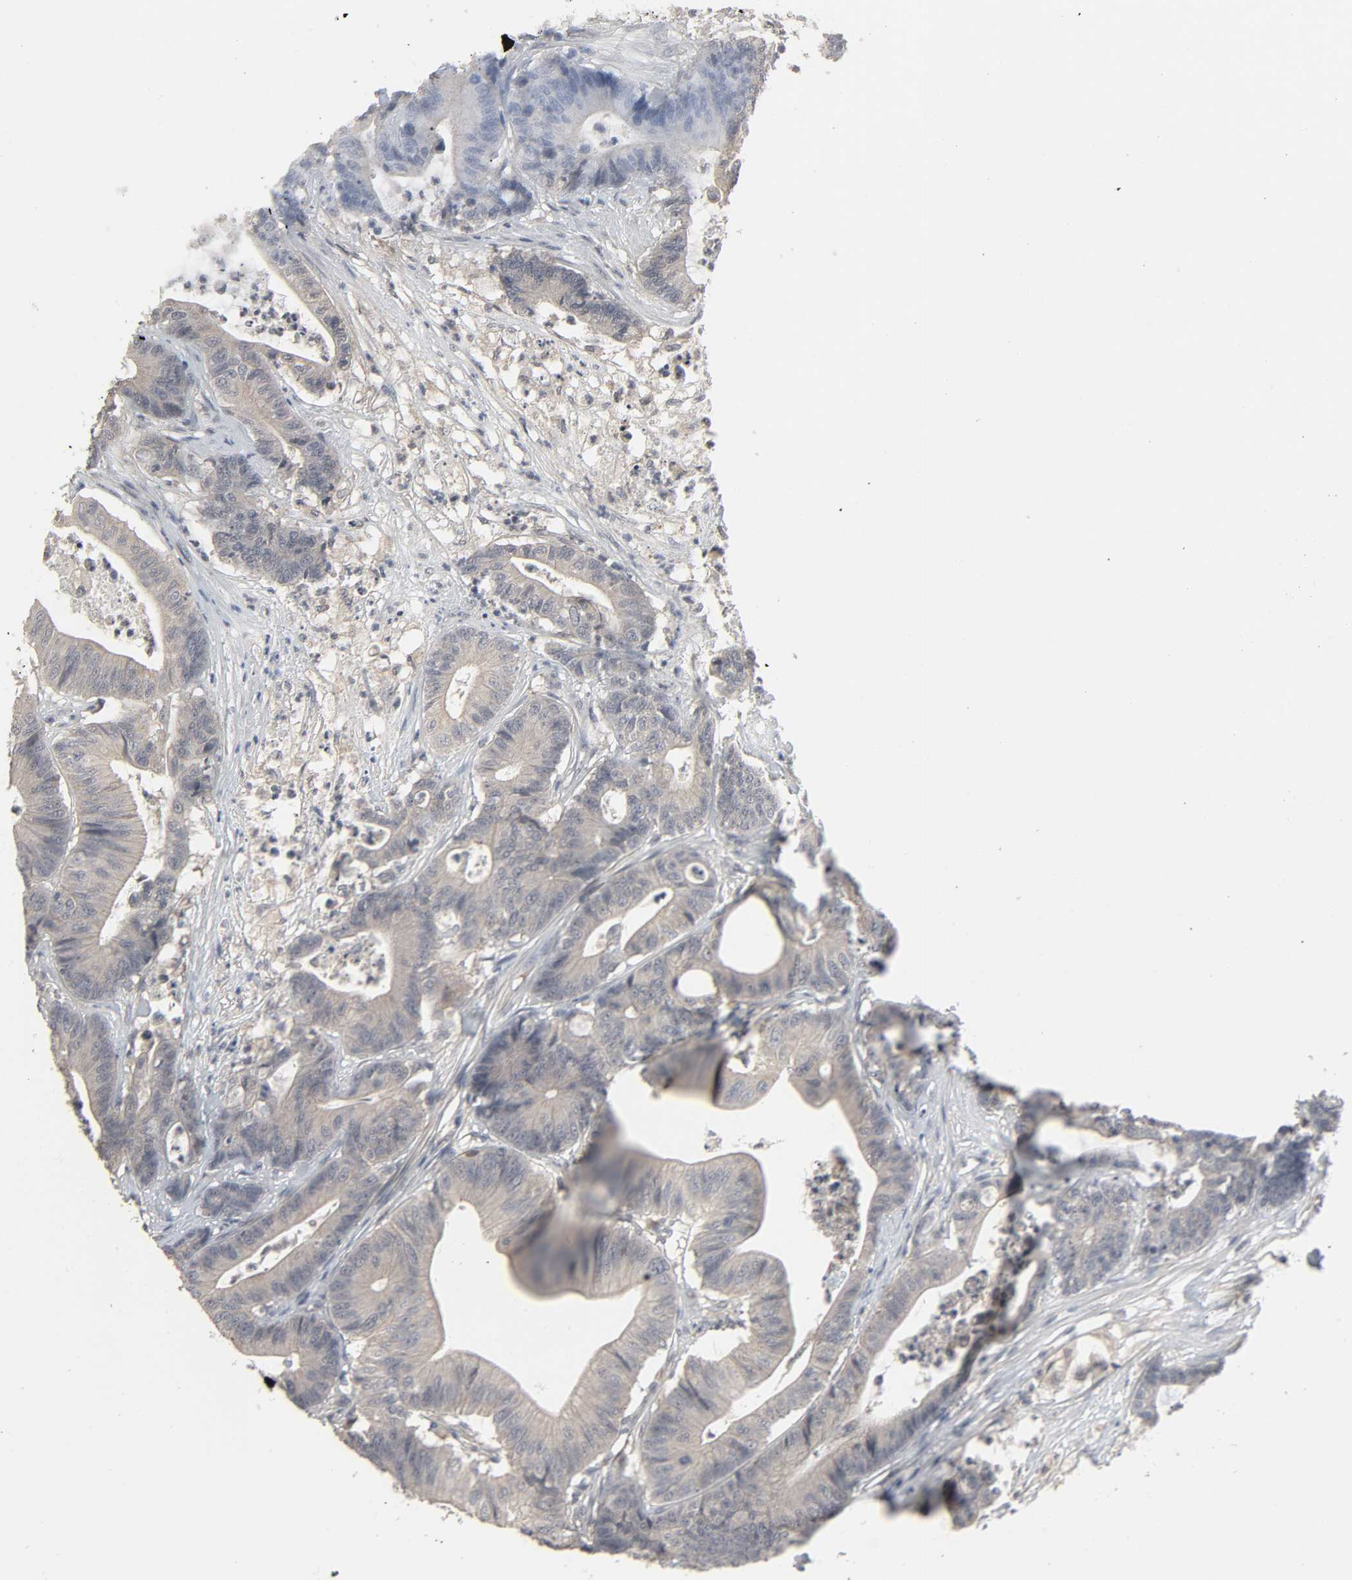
{"staining": {"intensity": "weak", "quantity": "25%-75%", "location": "cytoplasmic/membranous"}, "tissue": "colorectal cancer", "cell_type": "Tumor cells", "image_type": "cancer", "snomed": [{"axis": "morphology", "description": "Adenocarcinoma, NOS"}, {"axis": "topography", "description": "Colon"}], "caption": "The micrograph displays immunohistochemical staining of colorectal adenocarcinoma. There is weak cytoplasmic/membranous expression is present in approximately 25%-75% of tumor cells.", "gene": "ZNF222", "patient": {"sex": "female", "age": 84}}